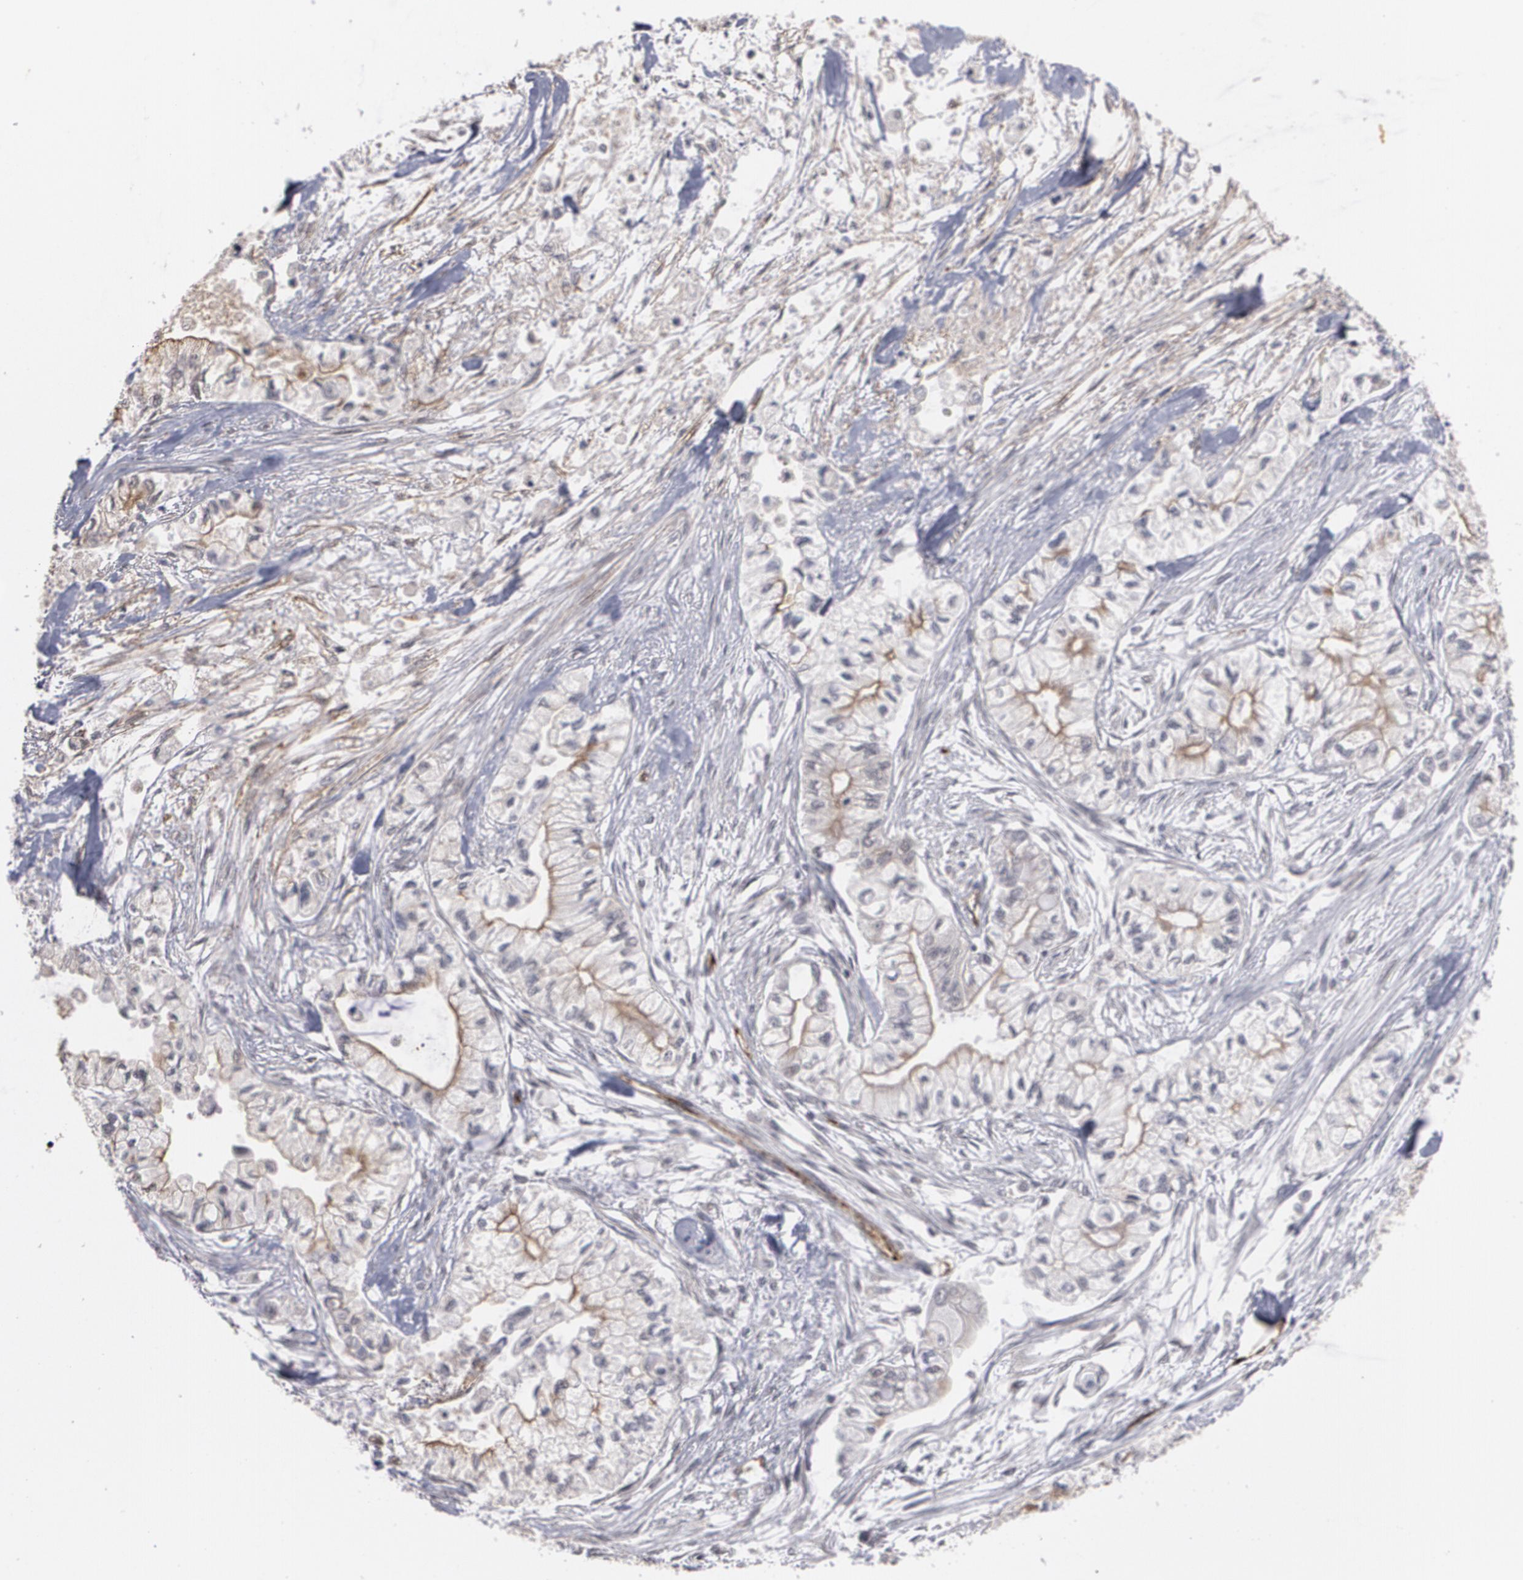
{"staining": {"intensity": "weak", "quantity": "25%-75%", "location": "cytoplasmic/membranous,nuclear"}, "tissue": "pancreatic cancer", "cell_type": "Tumor cells", "image_type": "cancer", "snomed": [{"axis": "morphology", "description": "Adenocarcinoma, NOS"}, {"axis": "topography", "description": "Pancreas"}], "caption": "Pancreatic cancer stained with IHC reveals weak cytoplasmic/membranous and nuclear positivity in approximately 25%-75% of tumor cells. (Stains: DAB (3,3'-diaminobenzidine) in brown, nuclei in blue, Microscopy: brightfield microscopy at high magnification).", "gene": "ZNF75A", "patient": {"sex": "male", "age": 79}}